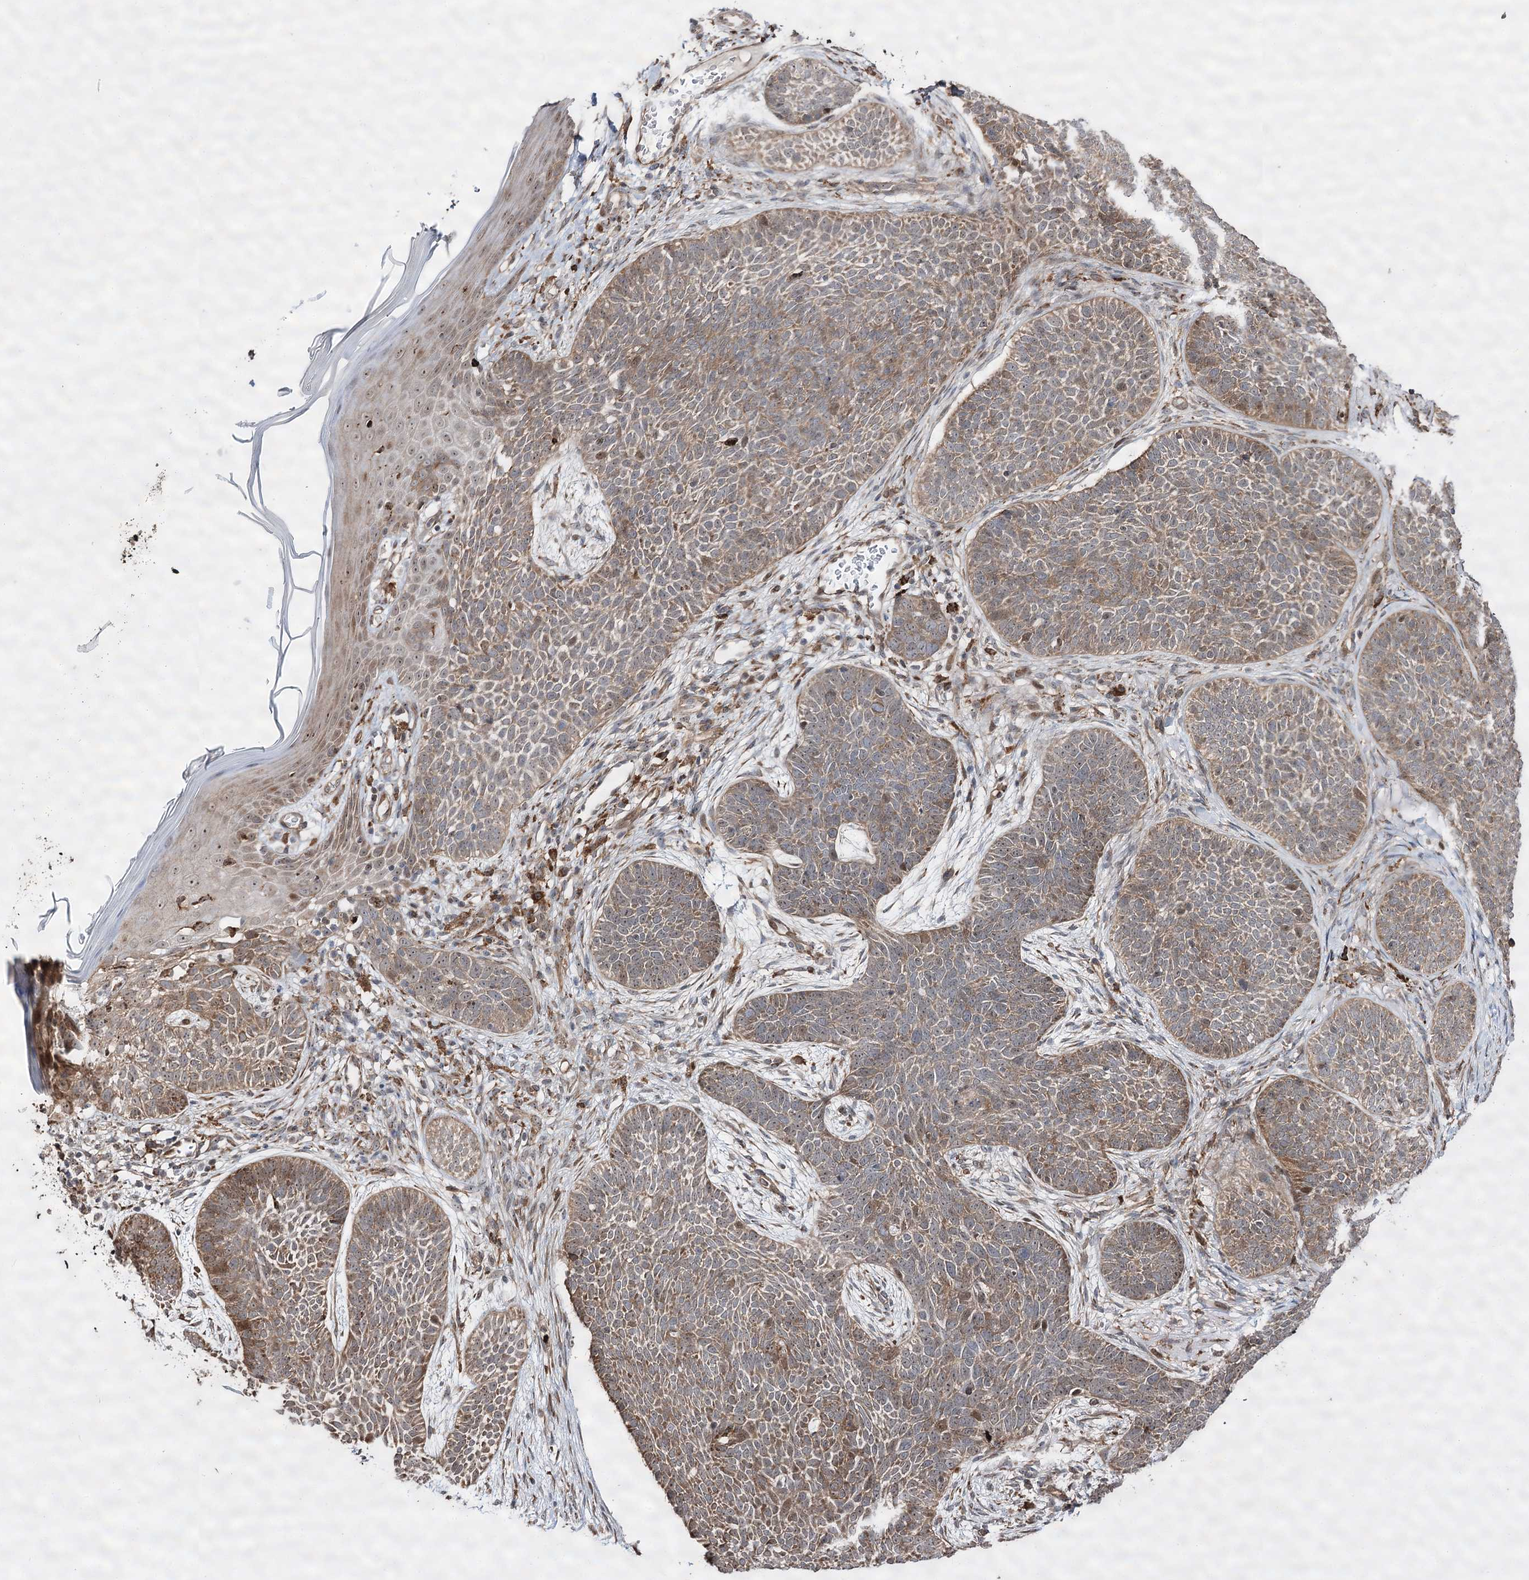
{"staining": {"intensity": "moderate", "quantity": ">75%", "location": "cytoplasmic/membranous"}, "tissue": "skin cancer", "cell_type": "Tumor cells", "image_type": "cancer", "snomed": [{"axis": "morphology", "description": "Basal cell carcinoma"}, {"axis": "topography", "description": "Skin"}], "caption": "Tumor cells reveal medium levels of moderate cytoplasmic/membranous positivity in approximately >75% of cells in skin cancer. Nuclei are stained in blue.", "gene": "FANCL", "patient": {"sex": "male", "age": 85}}